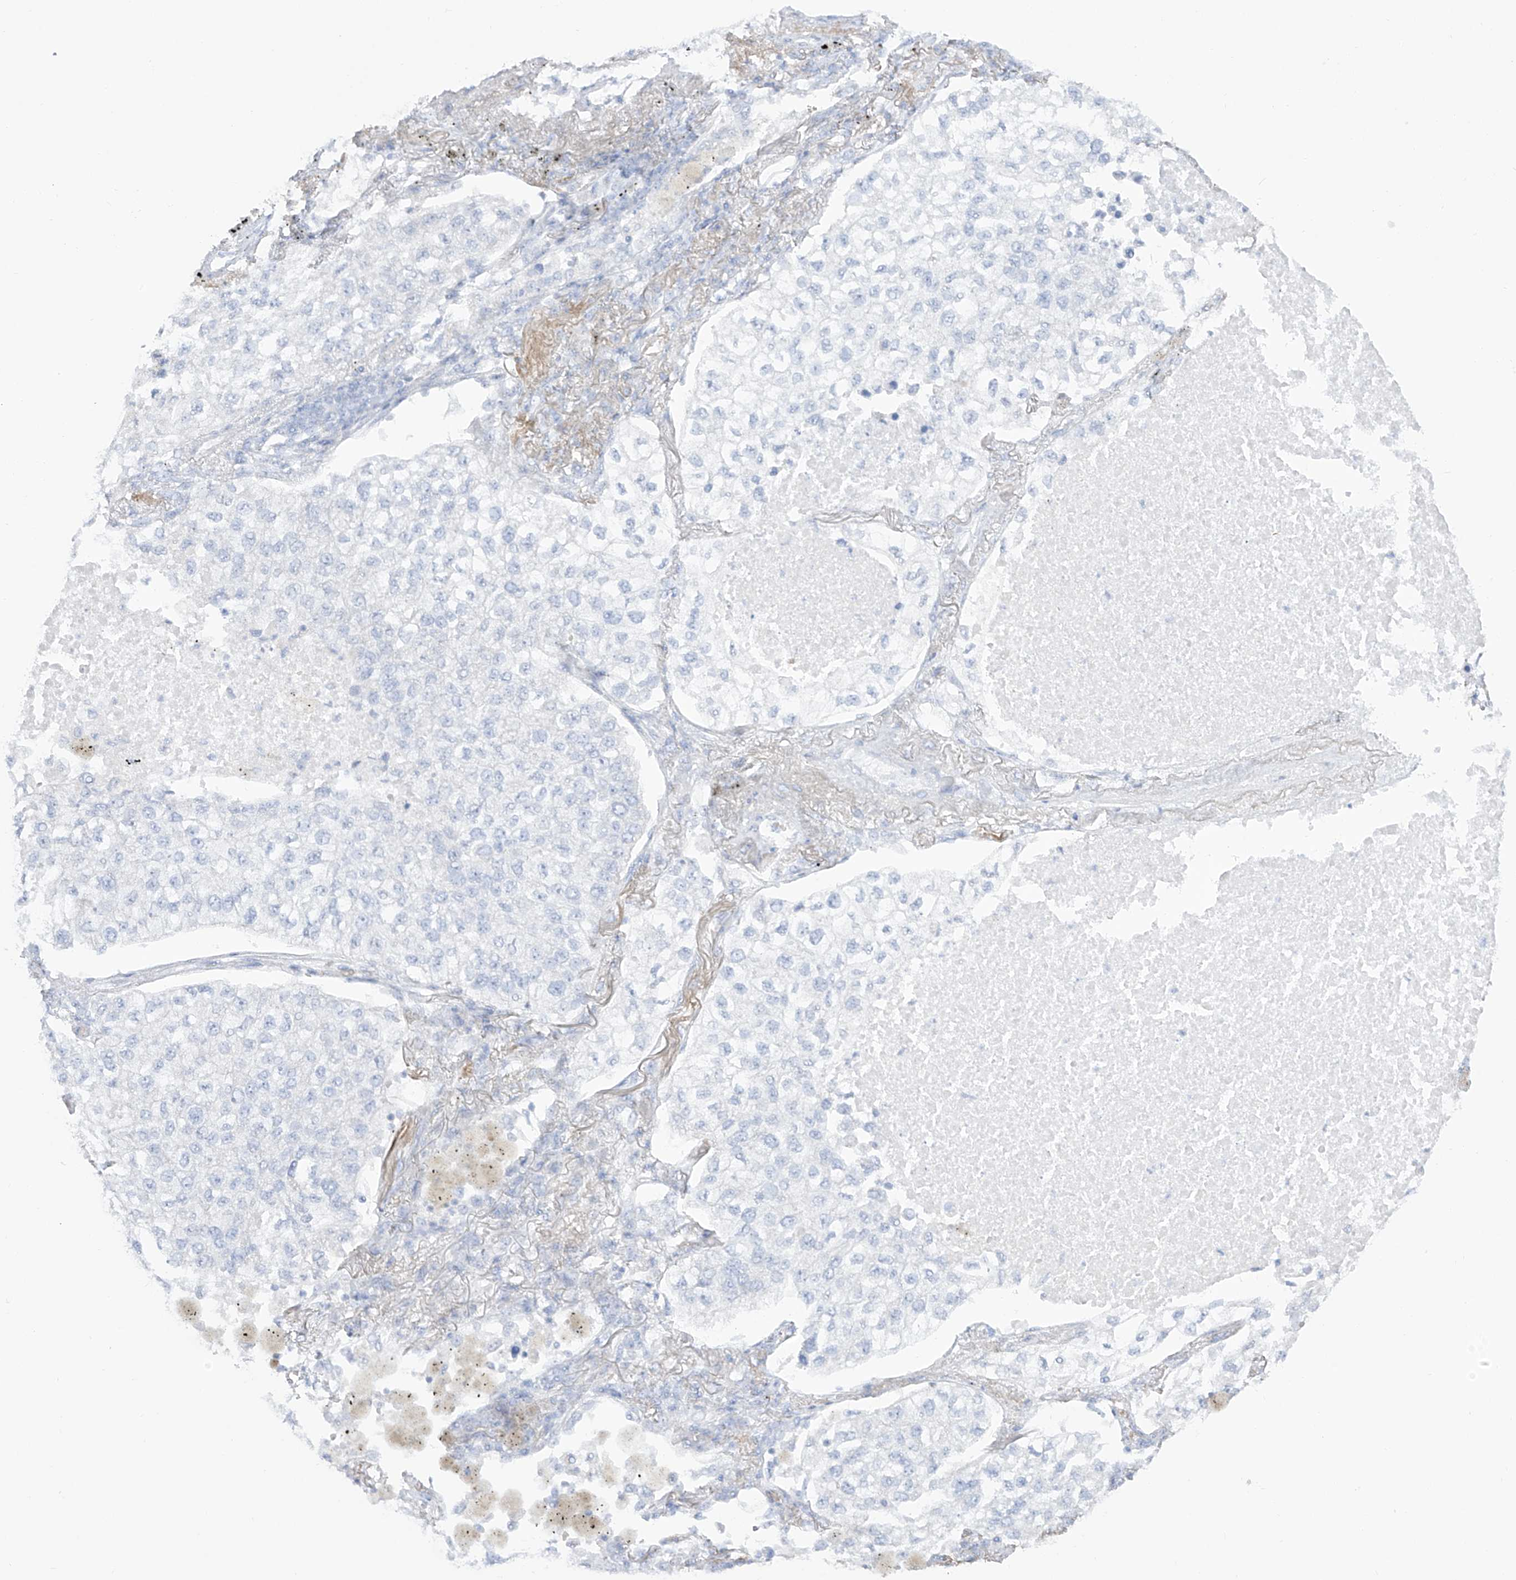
{"staining": {"intensity": "negative", "quantity": "none", "location": "none"}, "tissue": "lung cancer", "cell_type": "Tumor cells", "image_type": "cancer", "snomed": [{"axis": "morphology", "description": "Adenocarcinoma, NOS"}, {"axis": "topography", "description": "Lung"}], "caption": "Immunohistochemistry (IHC) of human lung adenocarcinoma shows no expression in tumor cells.", "gene": "DMKN", "patient": {"sex": "male", "age": 63}}